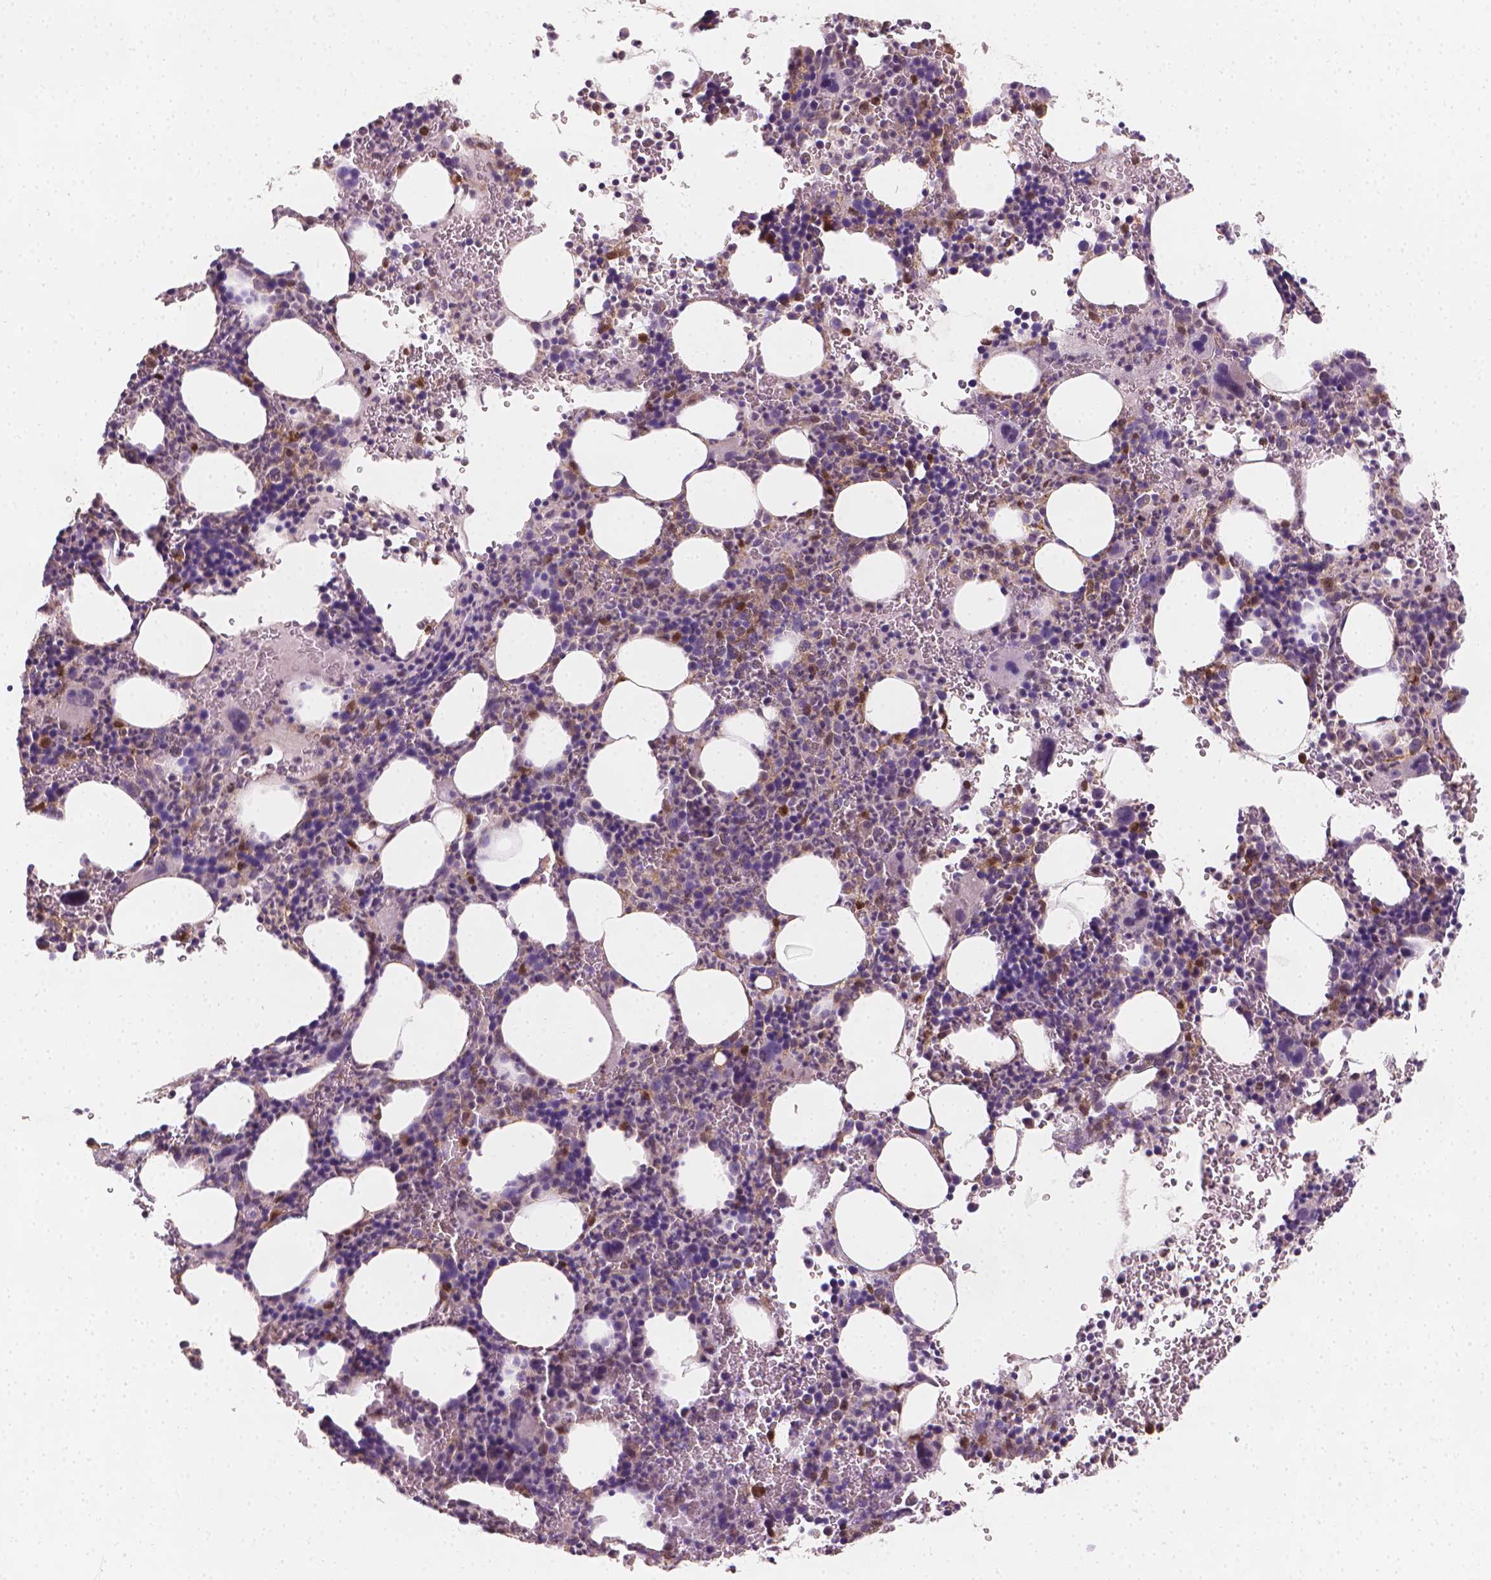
{"staining": {"intensity": "negative", "quantity": "none", "location": "none"}, "tissue": "bone marrow", "cell_type": "Hematopoietic cells", "image_type": "normal", "snomed": [{"axis": "morphology", "description": "Normal tissue, NOS"}, {"axis": "topography", "description": "Bone marrow"}], "caption": "Micrograph shows no significant protein positivity in hematopoietic cells of unremarkable bone marrow.", "gene": "TNFAIP2", "patient": {"sex": "male", "age": 63}}